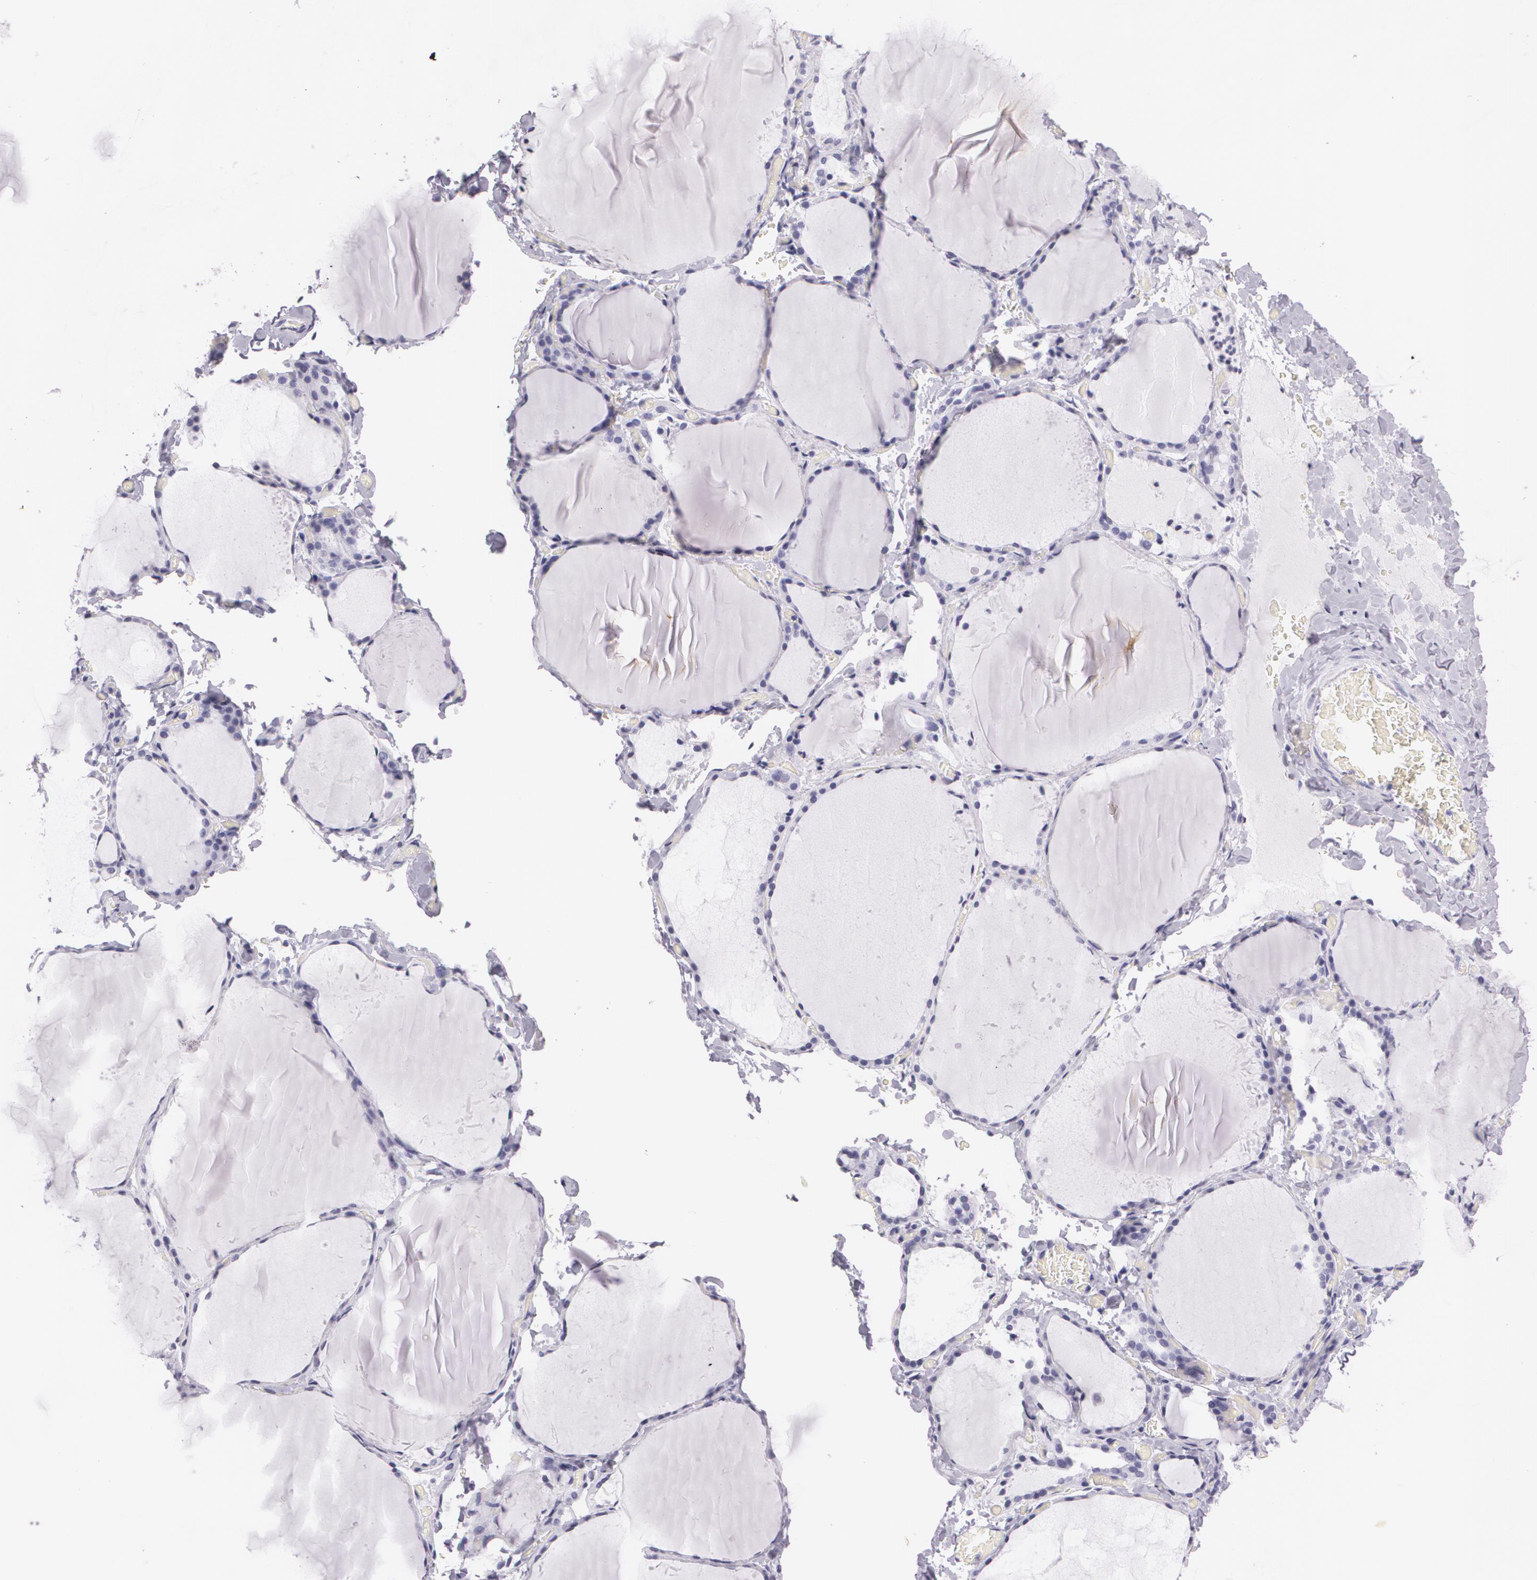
{"staining": {"intensity": "negative", "quantity": "none", "location": "none"}, "tissue": "thyroid gland", "cell_type": "Glandular cells", "image_type": "normal", "snomed": [{"axis": "morphology", "description": "Normal tissue, NOS"}, {"axis": "topography", "description": "Thyroid gland"}], "caption": "IHC of benign human thyroid gland shows no expression in glandular cells.", "gene": "DLG4", "patient": {"sex": "female", "age": 22}}